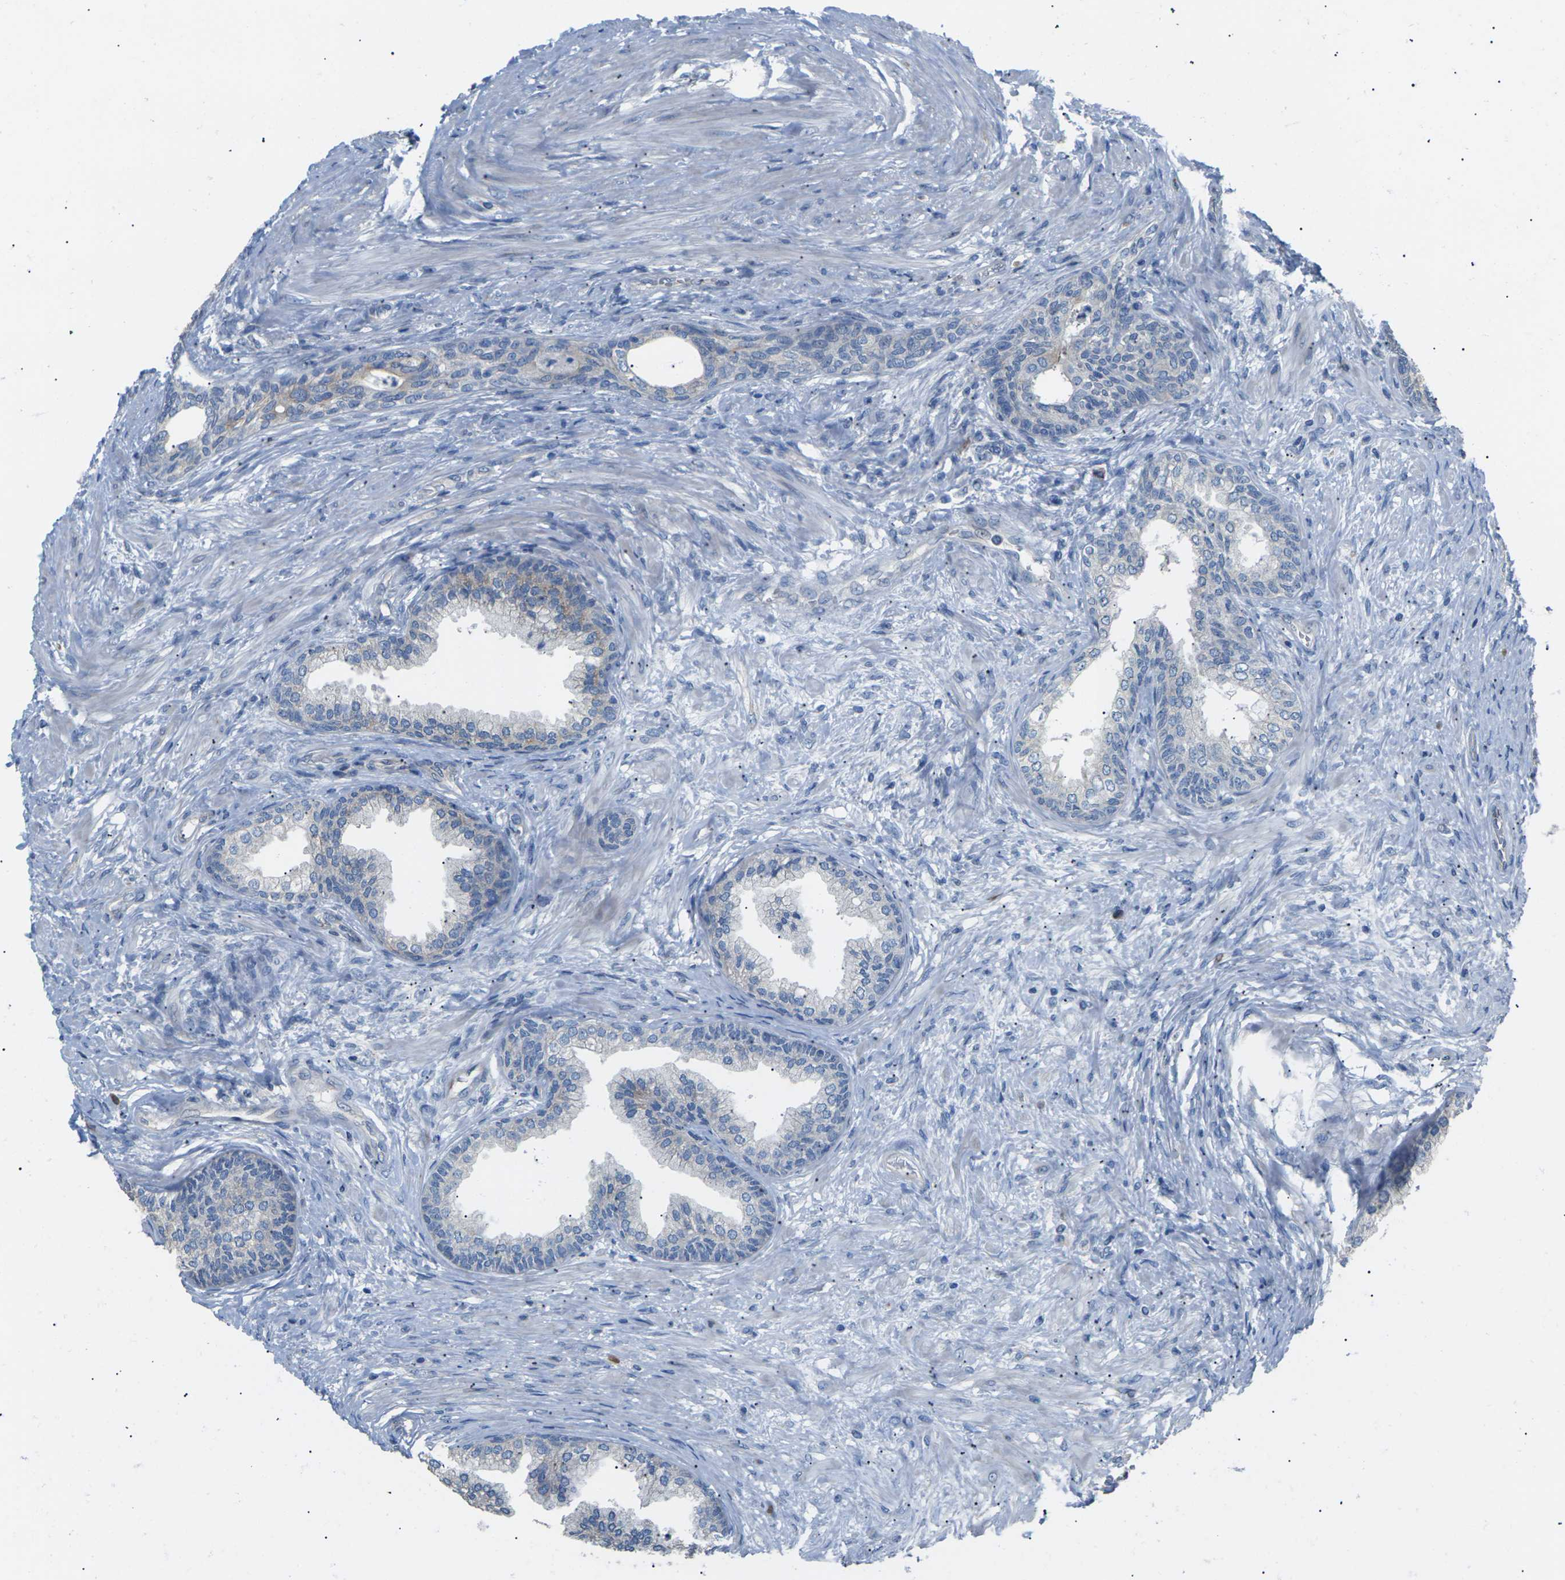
{"staining": {"intensity": "weak", "quantity": "<25%", "location": "cytoplasmic/membranous"}, "tissue": "prostate", "cell_type": "Glandular cells", "image_type": "normal", "snomed": [{"axis": "morphology", "description": "Normal tissue, NOS"}, {"axis": "topography", "description": "Prostate"}], "caption": "IHC image of normal prostate: human prostate stained with DAB shows no significant protein staining in glandular cells.", "gene": "KLHDC8B", "patient": {"sex": "male", "age": 76}}